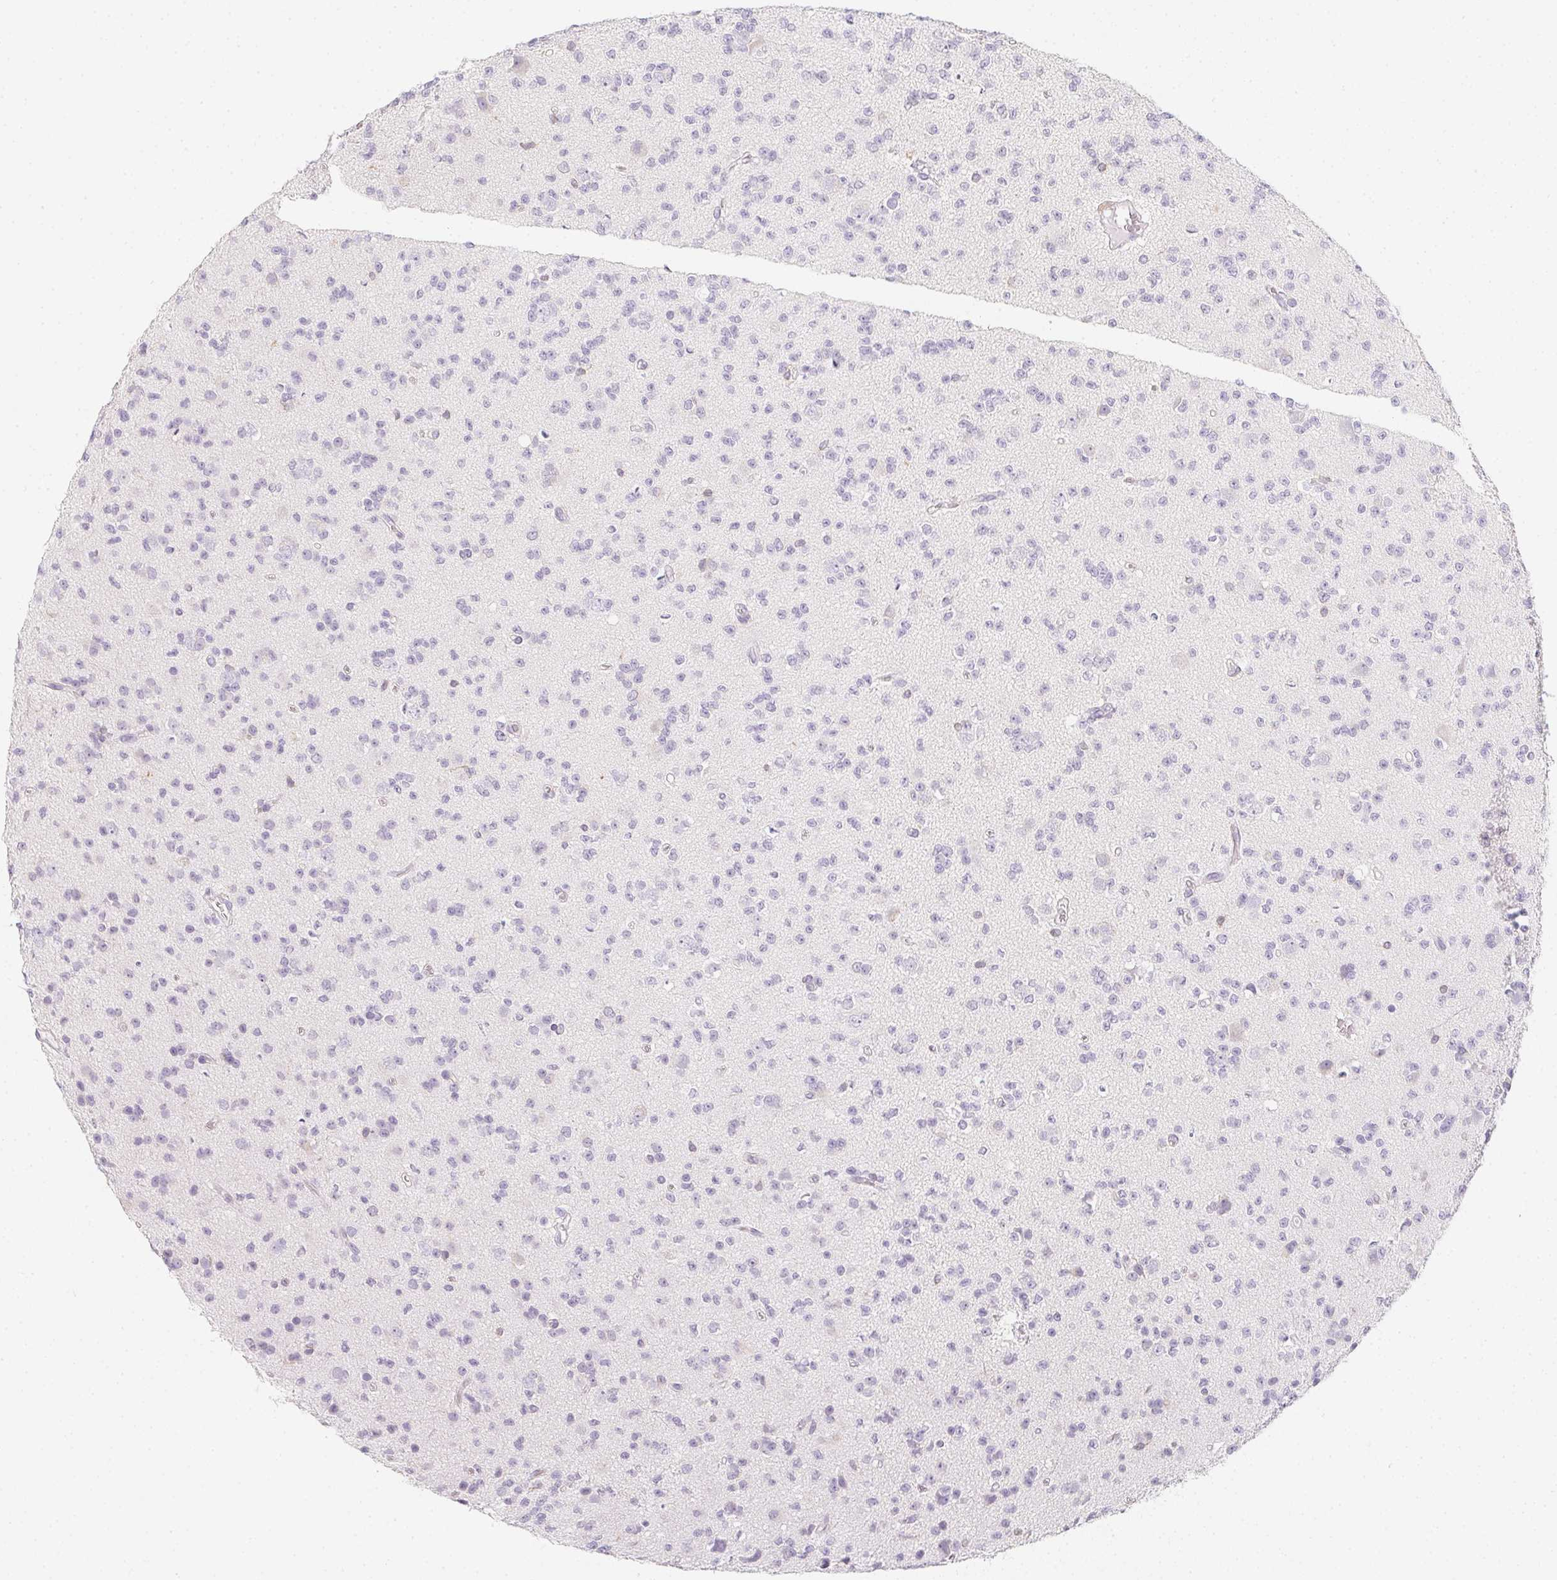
{"staining": {"intensity": "negative", "quantity": "none", "location": "none"}, "tissue": "glioma", "cell_type": "Tumor cells", "image_type": "cancer", "snomed": [{"axis": "morphology", "description": "Glioma, malignant, High grade"}, {"axis": "topography", "description": "Brain"}], "caption": "Immunohistochemistry (IHC) of human high-grade glioma (malignant) displays no expression in tumor cells. Brightfield microscopy of IHC stained with DAB (brown) and hematoxylin (blue), captured at high magnification.", "gene": "SOAT1", "patient": {"sex": "male", "age": 36}}